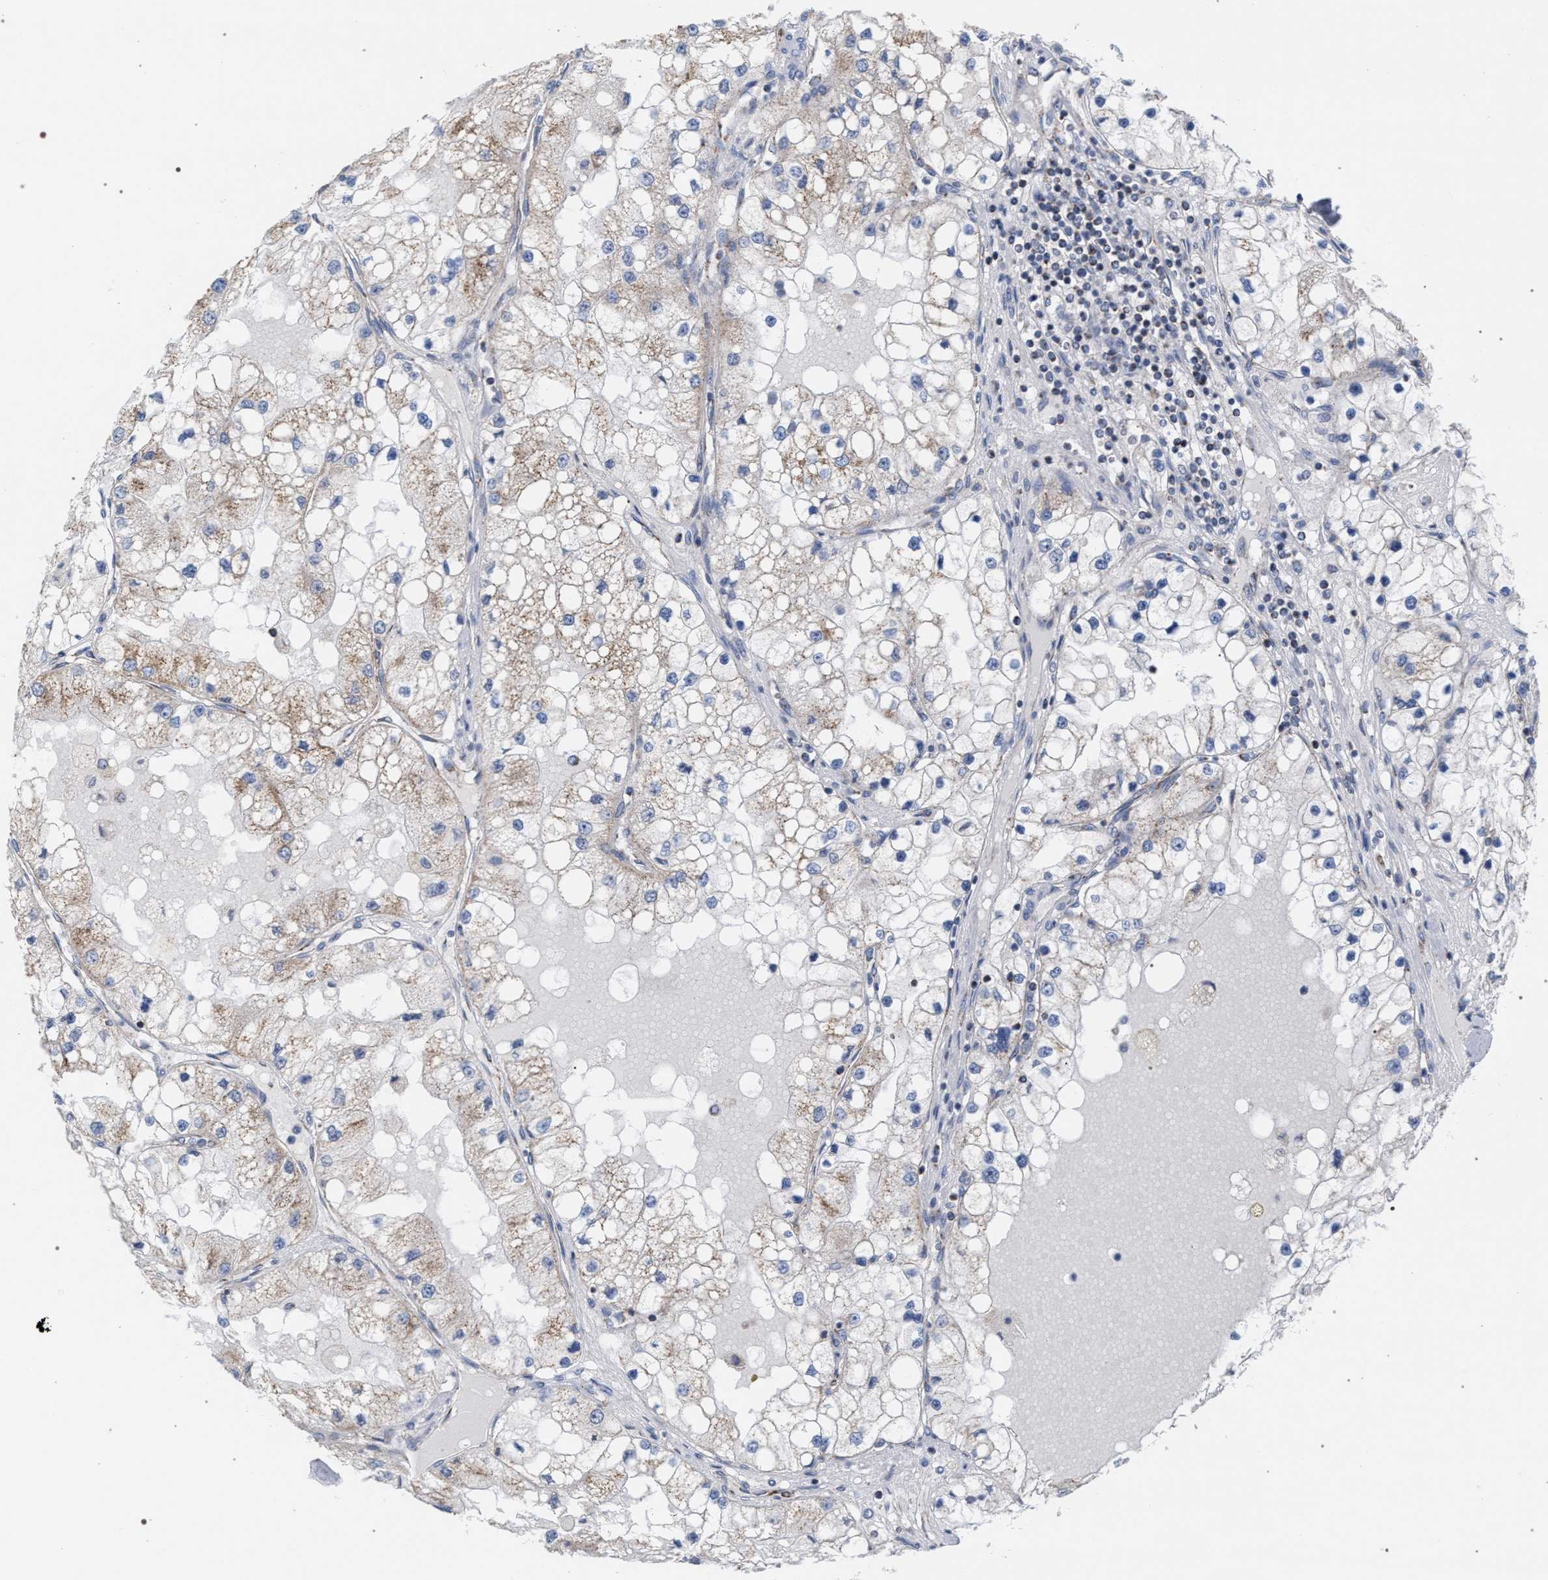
{"staining": {"intensity": "moderate", "quantity": ">75%", "location": "cytoplasmic/membranous"}, "tissue": "renal cancer", "cell_type": "Tumor cells", "image_type": "cancer", "snomed": [{"axis": "morphology", "description": "Adenocarcinoma, NOS"}, {"axis": "topography", "description": "Kidney"}], "caption": "Brown immunohistochemical staining in renal adenocarcinoma shows moderate cytoplasmic/membranous expression in about >75% of tumor cells.", "gene": "ECI2", "patient": {"sex": "male", "age": 68}}